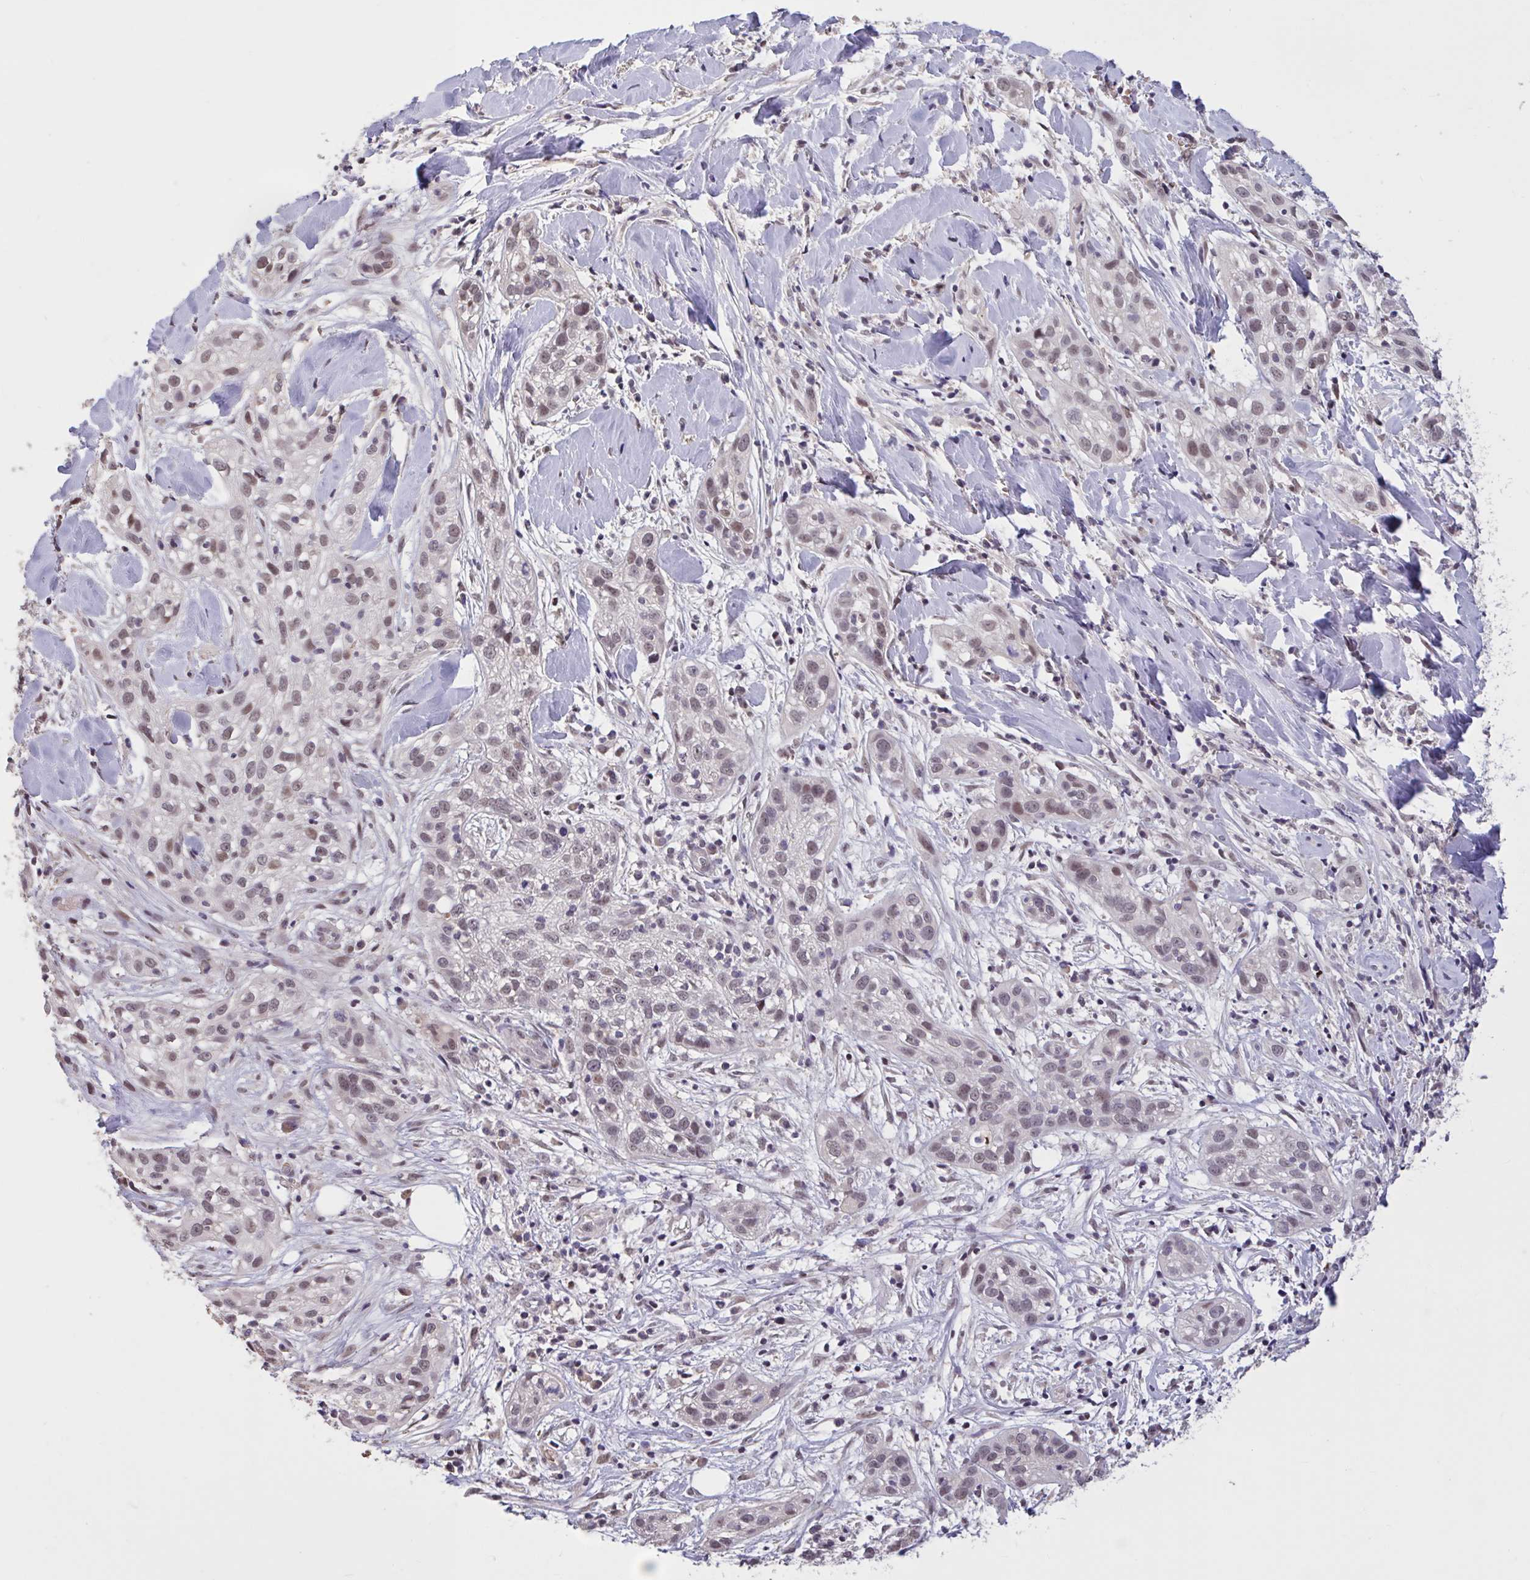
{"staining": {"intensity": "weak", "quantity": "25%-75%", "location": "nuclear"}, "tissue": "skin cancer", "cell_type": "Tumor cells", "image_type": "cancer", "snomed": [{"axis": "morphology", "description": "Squamous cell carcinoma, NOS"}, {"axis": "topography", "description": "Skin"}], "caption": "Human skin cancer stained for a protein (brown) shows weak nuclear positive positivity in about 25%-75% of tumor cells.", "gene": "ZNF414", "patient": {"sex": "male", "age": 82}}